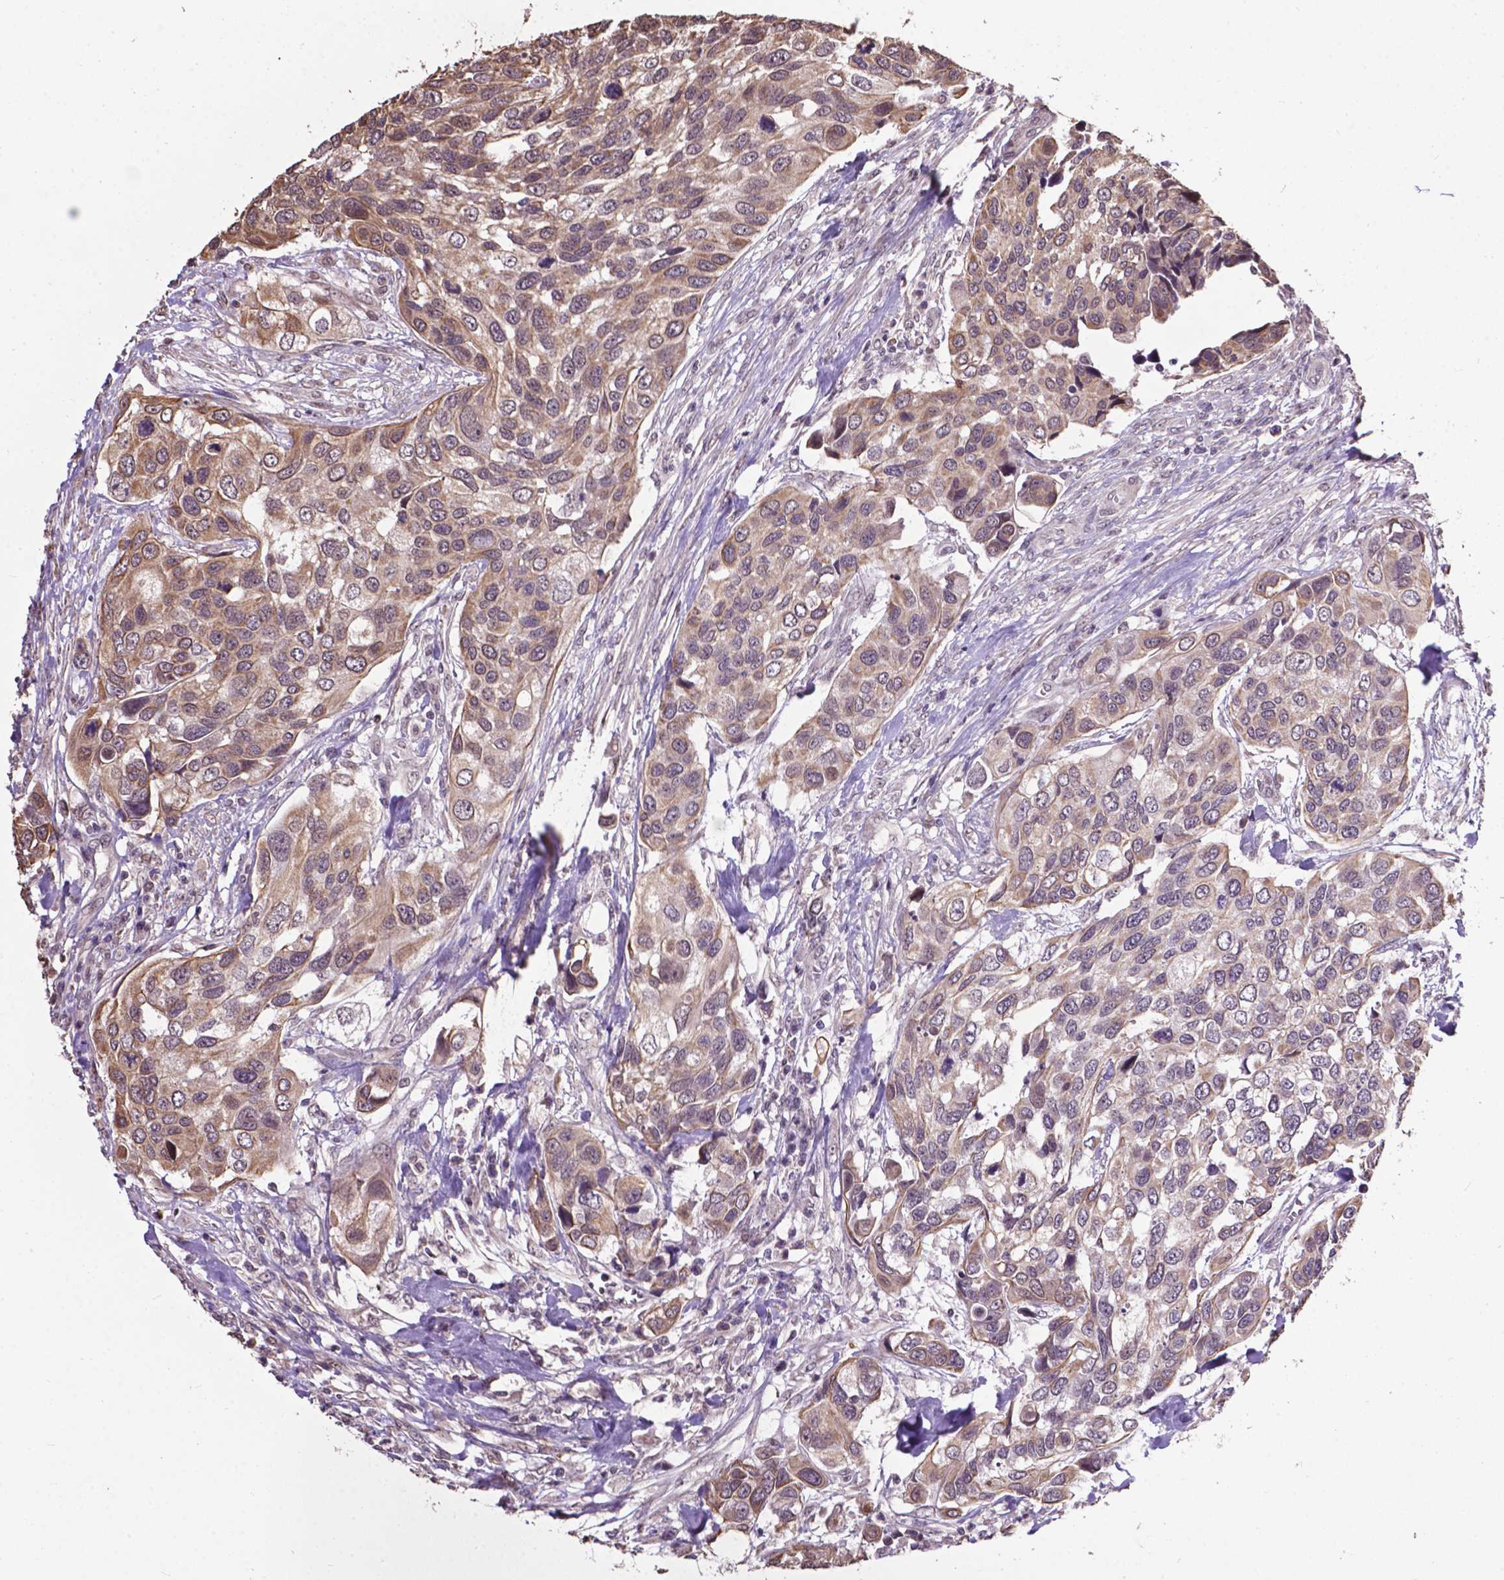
{"staining": {"intensity": "weak", "quantity": ">75%", "location": "cytoplasmic/membranous"}, "tissue": "urothelial cancer", "cell_type": "Tumor cells", "image_type": "cancer", "snomed": [{"axis": "morphology", "description": "Urothelial carcinoma, High grade"}, {"axis": "topography", "description": "Urinary bladder"}], "caption": "Brown immunohistochemical staining in human urothelial cancer shows weak cytoplasmic/membranous positivity in approximately >75% of tumor cells.", "gene": "GLRA2", "patient": {"sex": "male", "age": 60}}